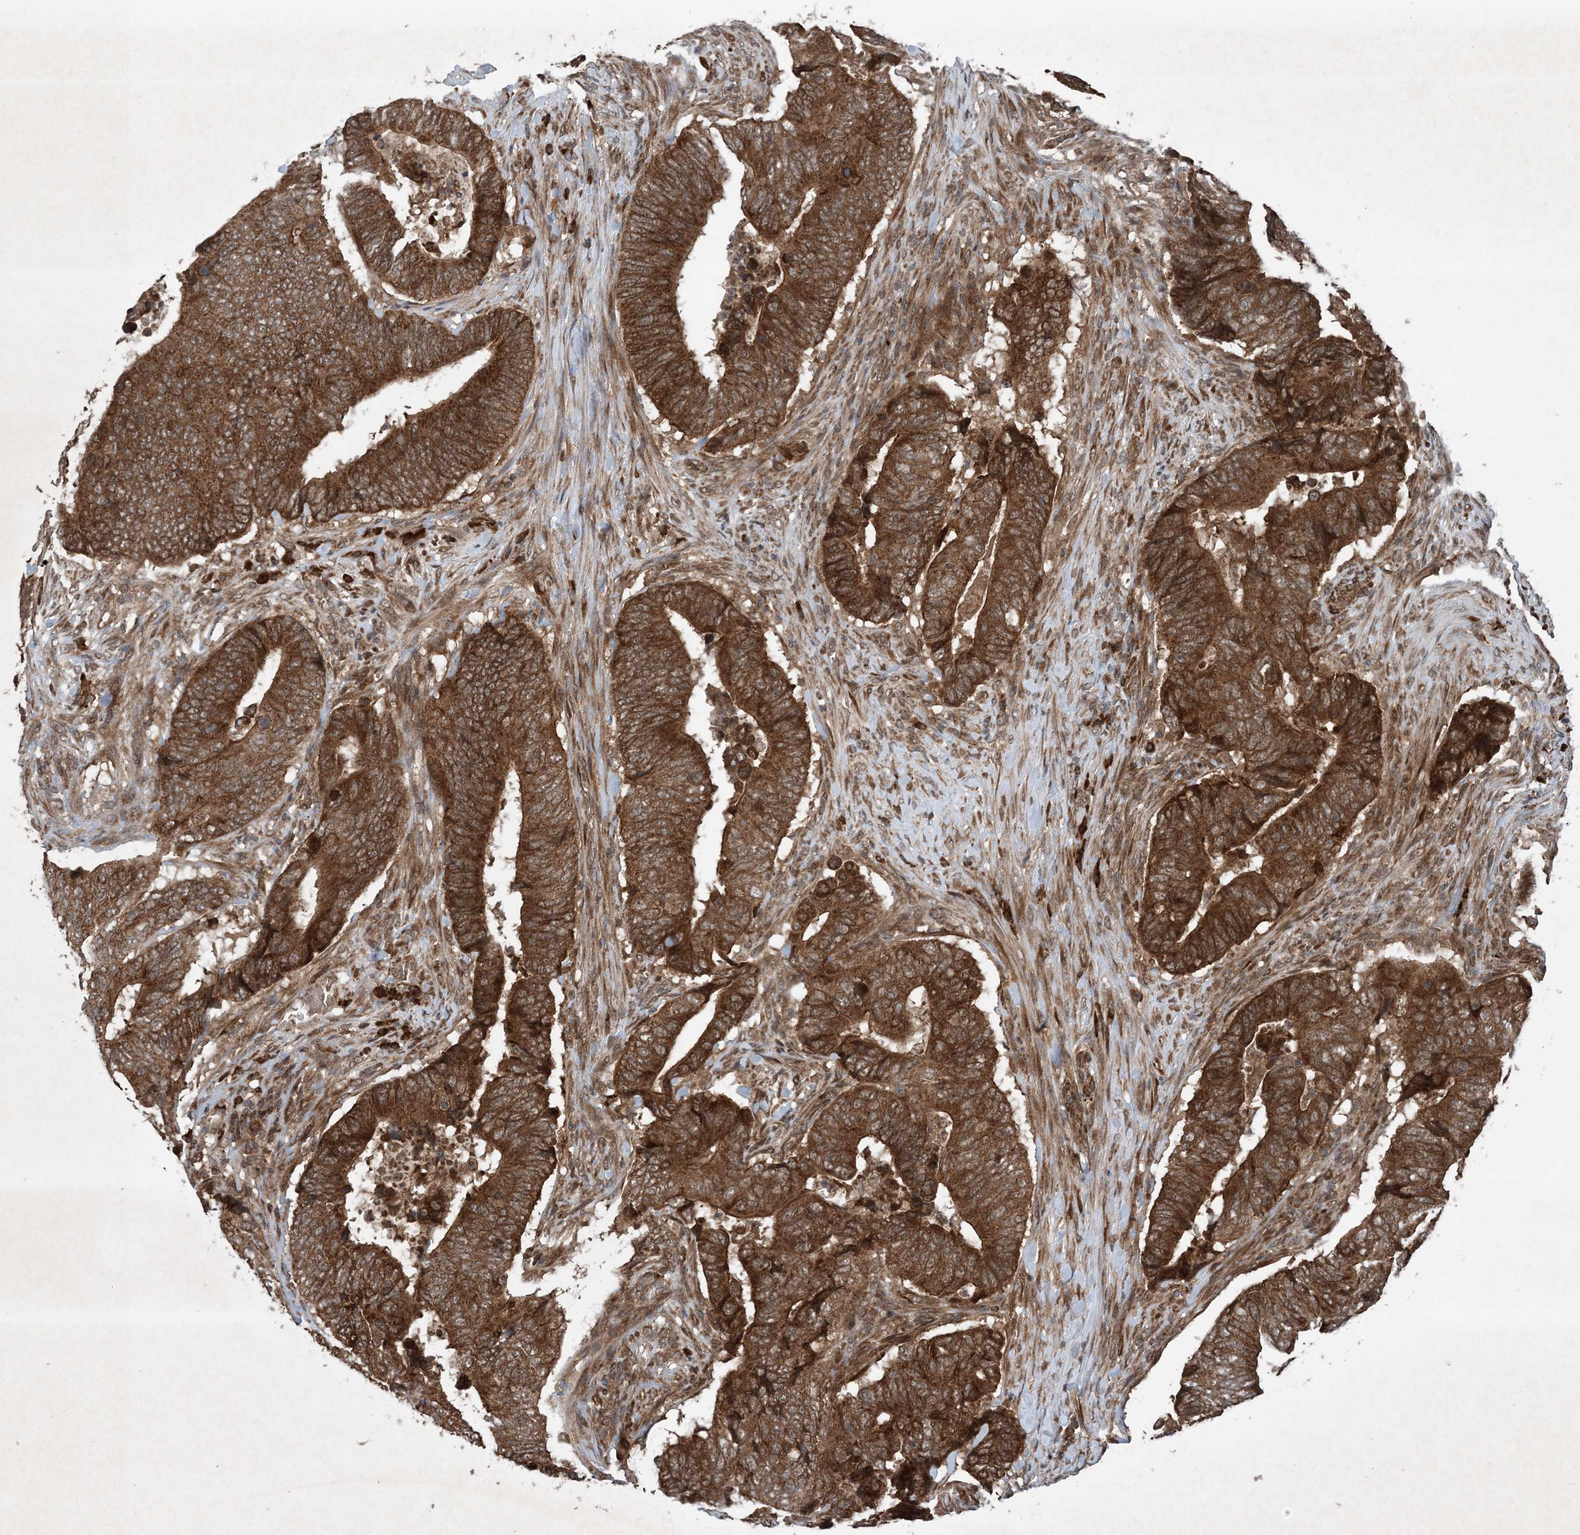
{"staining": {"intensity": "strong", "quantity": ">75%", "location": "cytoplasmic/membranous"}, "tissue": "colorectal cancer", "cell_type": "Tumor cells", "image_type": "cancer", "snomed": [{"axis": "morphology", "description": "Normal tissue, NOS"}, {"axis": "morphology", "description": "Adenocarcinoma, NOS"}, {"axis": "topography", "description": "Colon"}], "caption": "Strong cytoplasmic/membranous protein expression is seen in approximately >75% of tumor cells in colorectal adenocarcinoma.", "gene": "GNG5", "patient": {"sex": "male", "age": 56}}